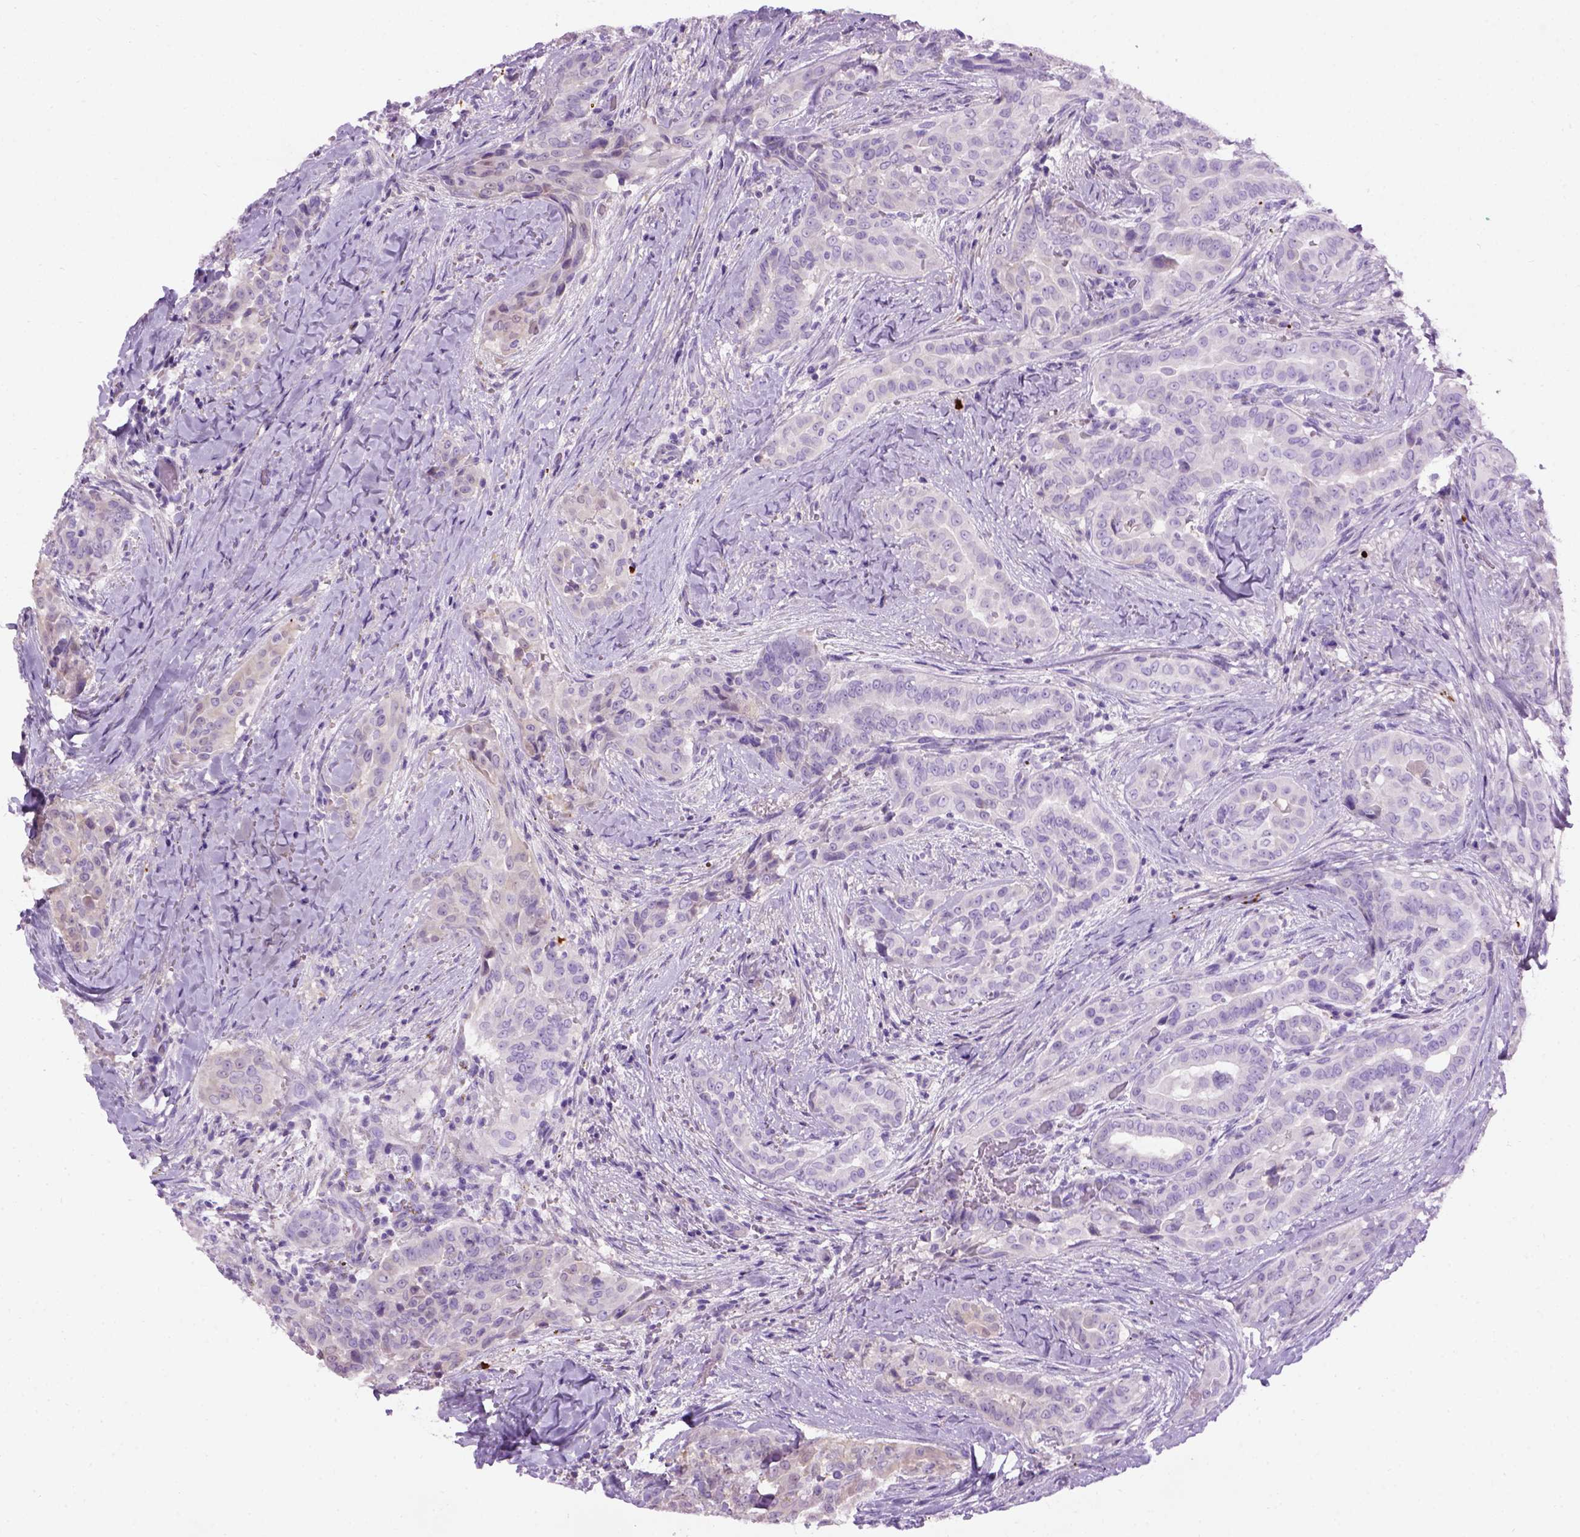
{"staining": {"intensity": "negative", "quantity": "none", "location": "none"}, "tissue": "thyroid cancer", "cell_type": "Tumor cells", "image_type": "cancer", "snomed": [{"axis": "morphology", "description": "Papillary adenocarcinoma, NOS"}, {"axis": "morphology", "description": "Papillary adenoma metastatic"}, {"axis": "topography", "description": "Thyroid gland"}], "caption": "There is no significant expression in tumor cells of thyroid cancer.", "gene": "GABRB2", "patient": {"sex": "female", "age": 50}}